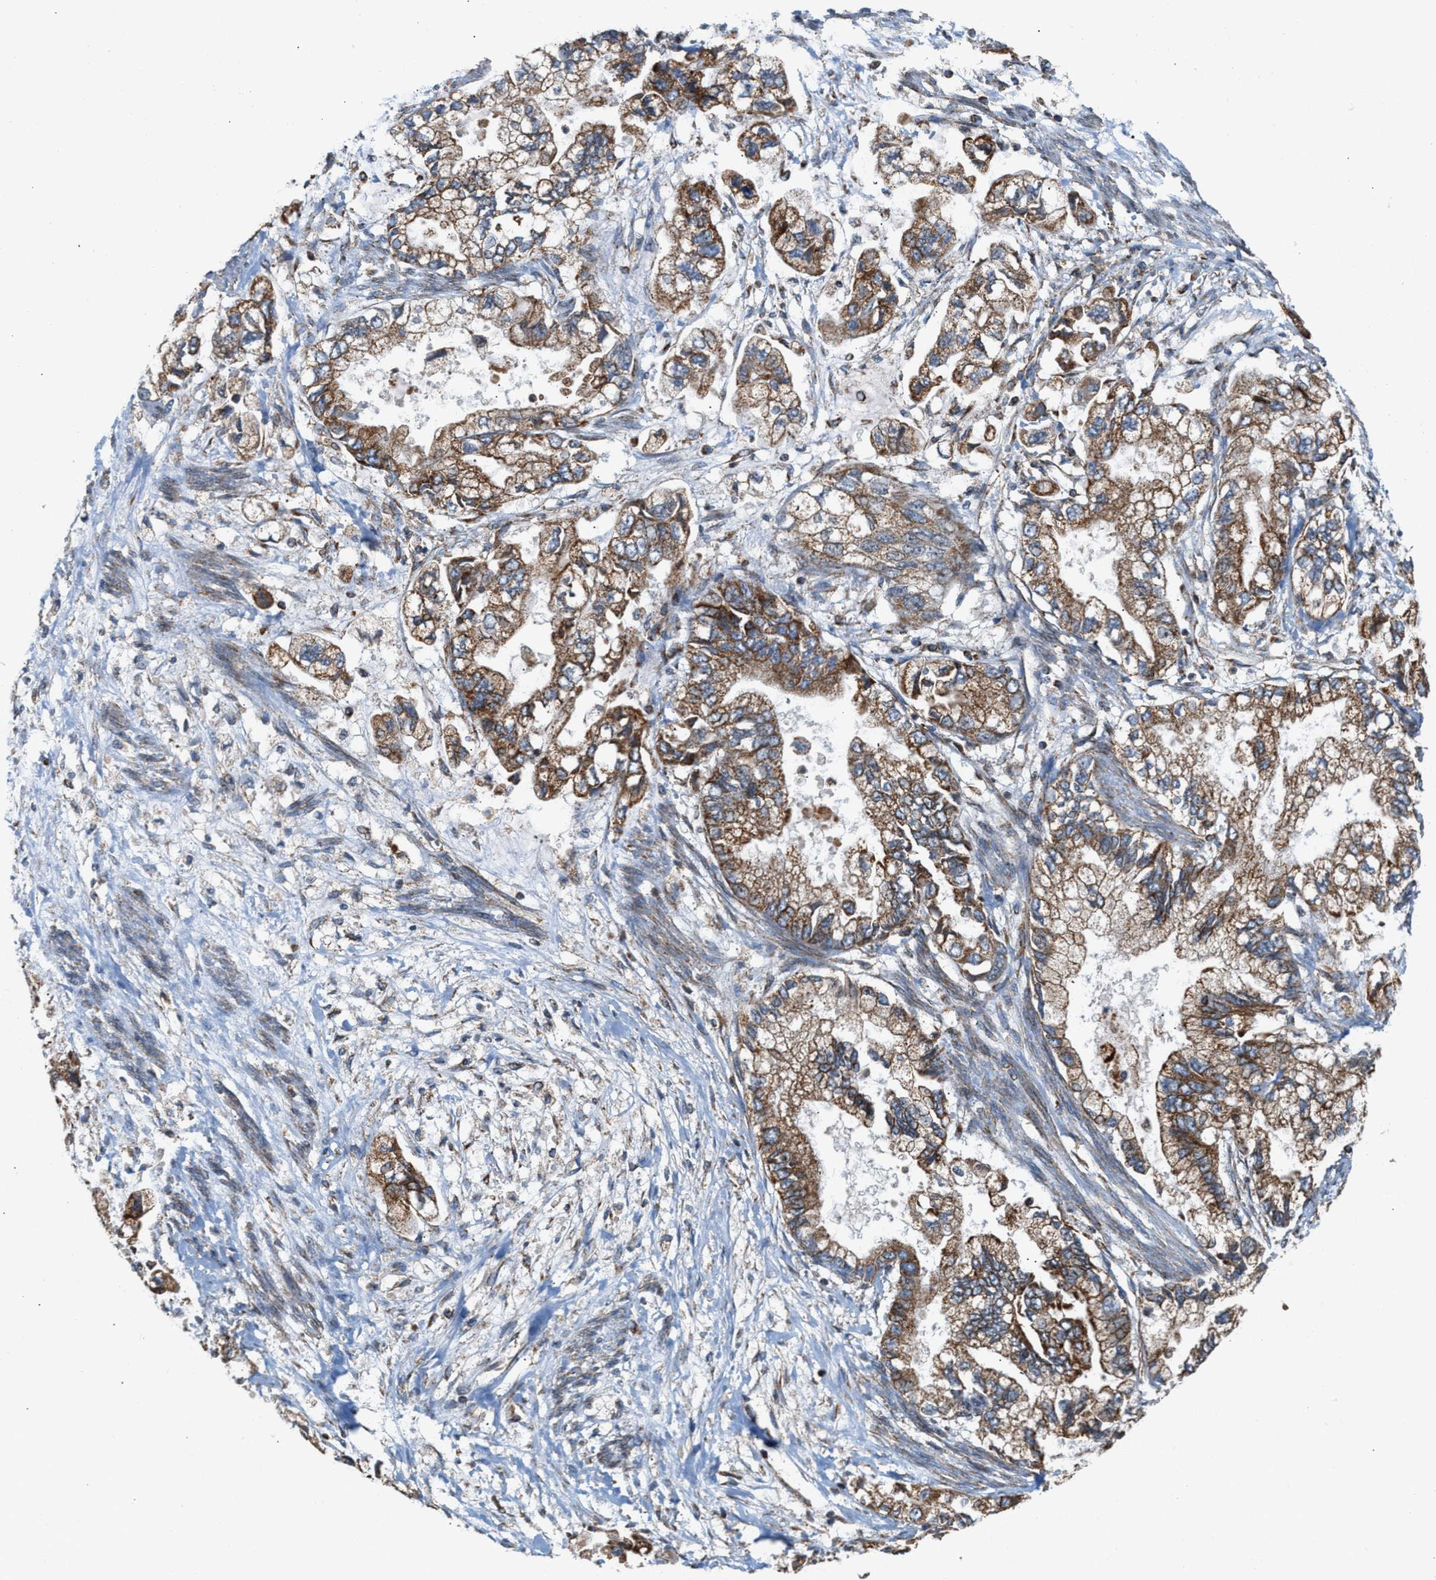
{"staining": {"intensity": "moderate", "quantity": ">75%", "location": "cytoplasmic/membranous"}, "tissue": "stomach cancer", "cell_type": "Tumor cells", "image_type": "cancer", "snomed": [{"axis": "morphology", "description": "Normal tissue, NOS"}, {"axis": "morphology", "description": "Adenocarcinoma, NOS"}, {"axis": "topography", "description": "Stomach"}], "caption": "Immunohistochemical staining of human stomach cancer (adenocarcinoma) exhibits medium levels of moderate cytoplasmic/membranous staining in approximately >75% of tumor cells.", "gene": "SGSM2", "patient": {"sex": "male", "age": 62}}